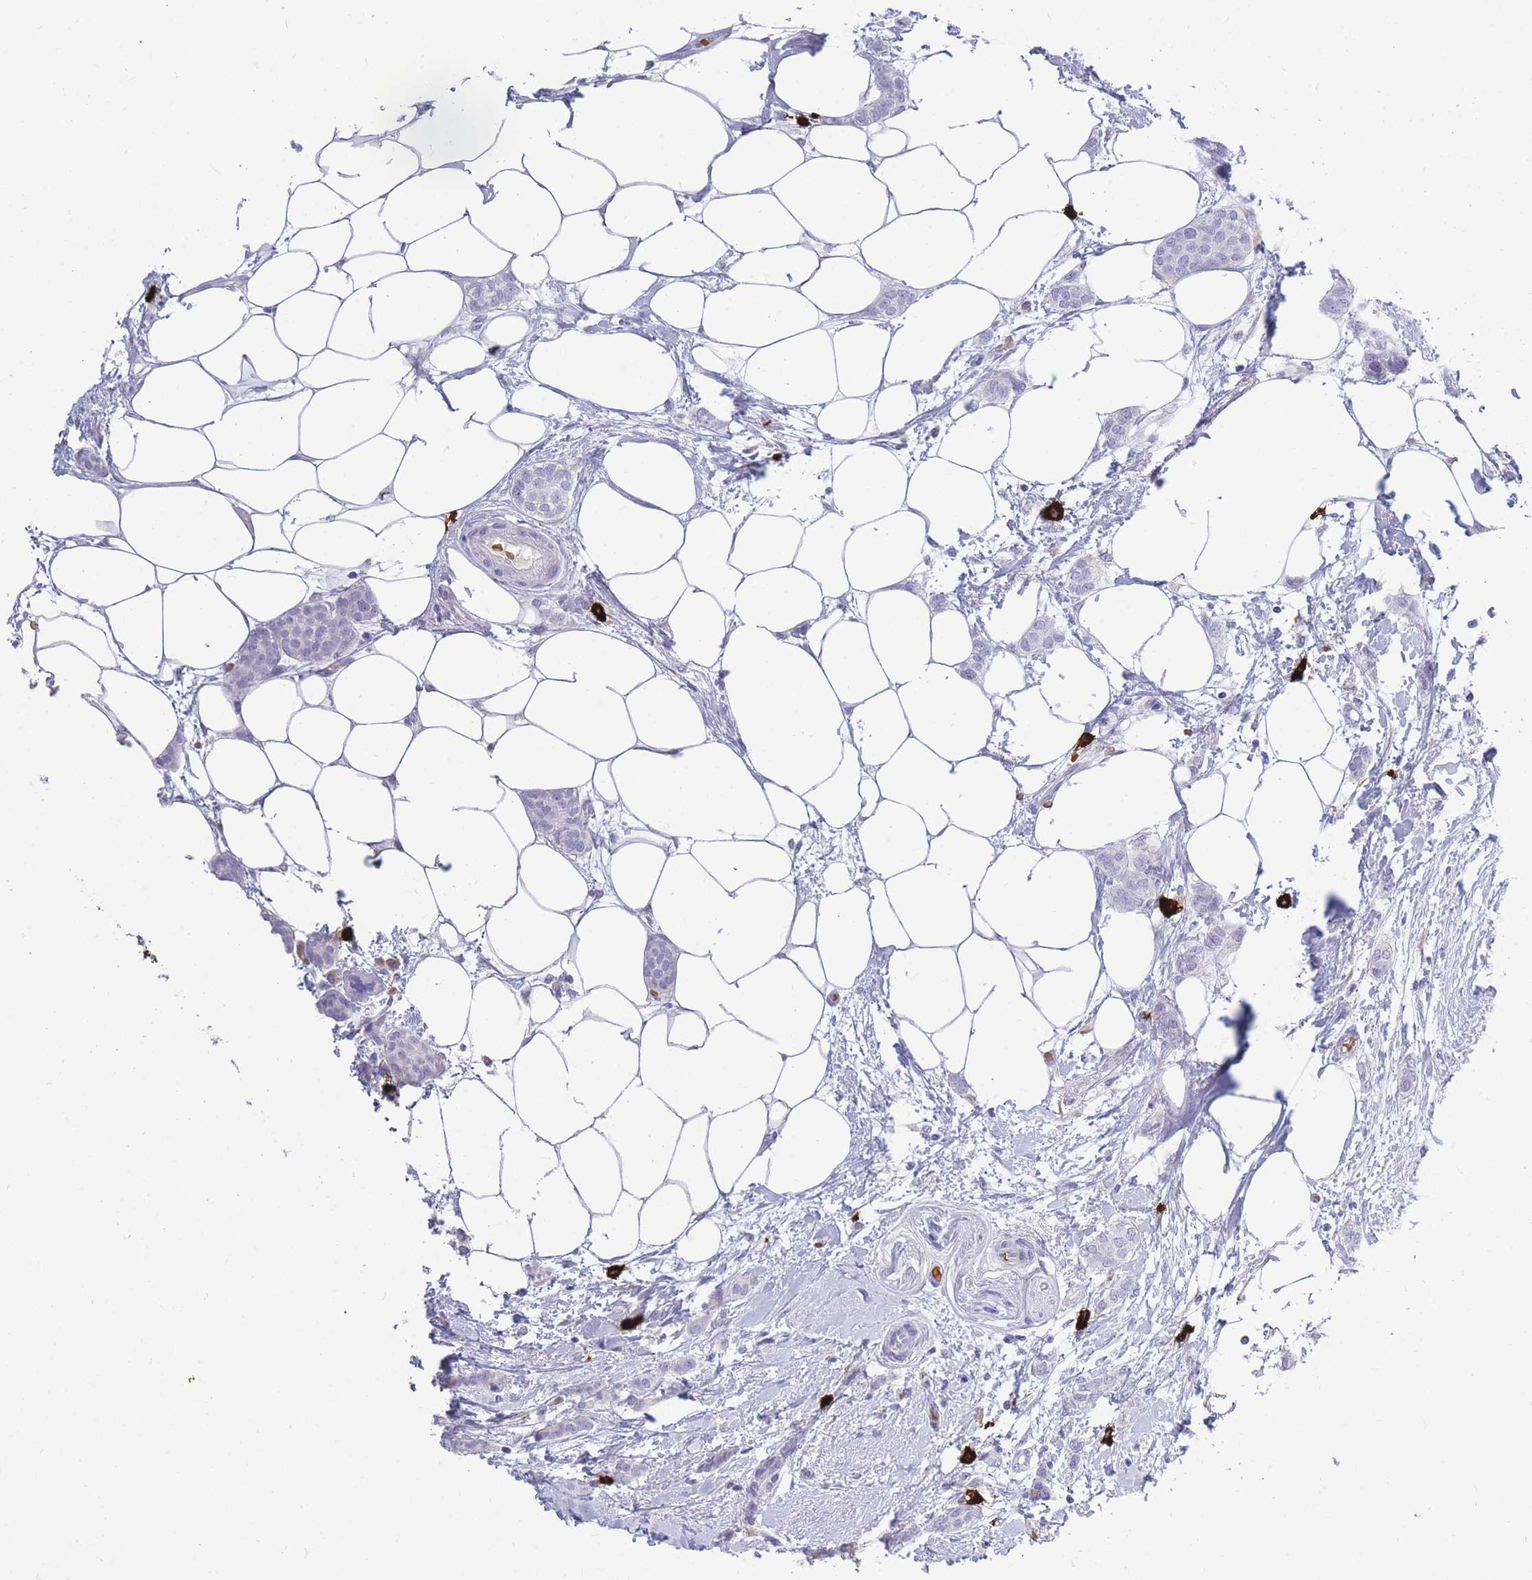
{"staining": {"intensity": "negative", "quantity": "none", "location": "none"}, "tissue": "breast cancer", "cell_type": "Tumor cells", "image_type": "cancer", "snomed": [{"axis": "morphology", "description": "Duct carcinoma"}, {"axis": "topography", "description": "Breast"}], "caption": "Breast cancer stained for a protein using immunohistochemistry (IHC) reveals no expression tumor cells.", "gene": "TPSD1", "patient": {"sex": "female", "age": 72}}